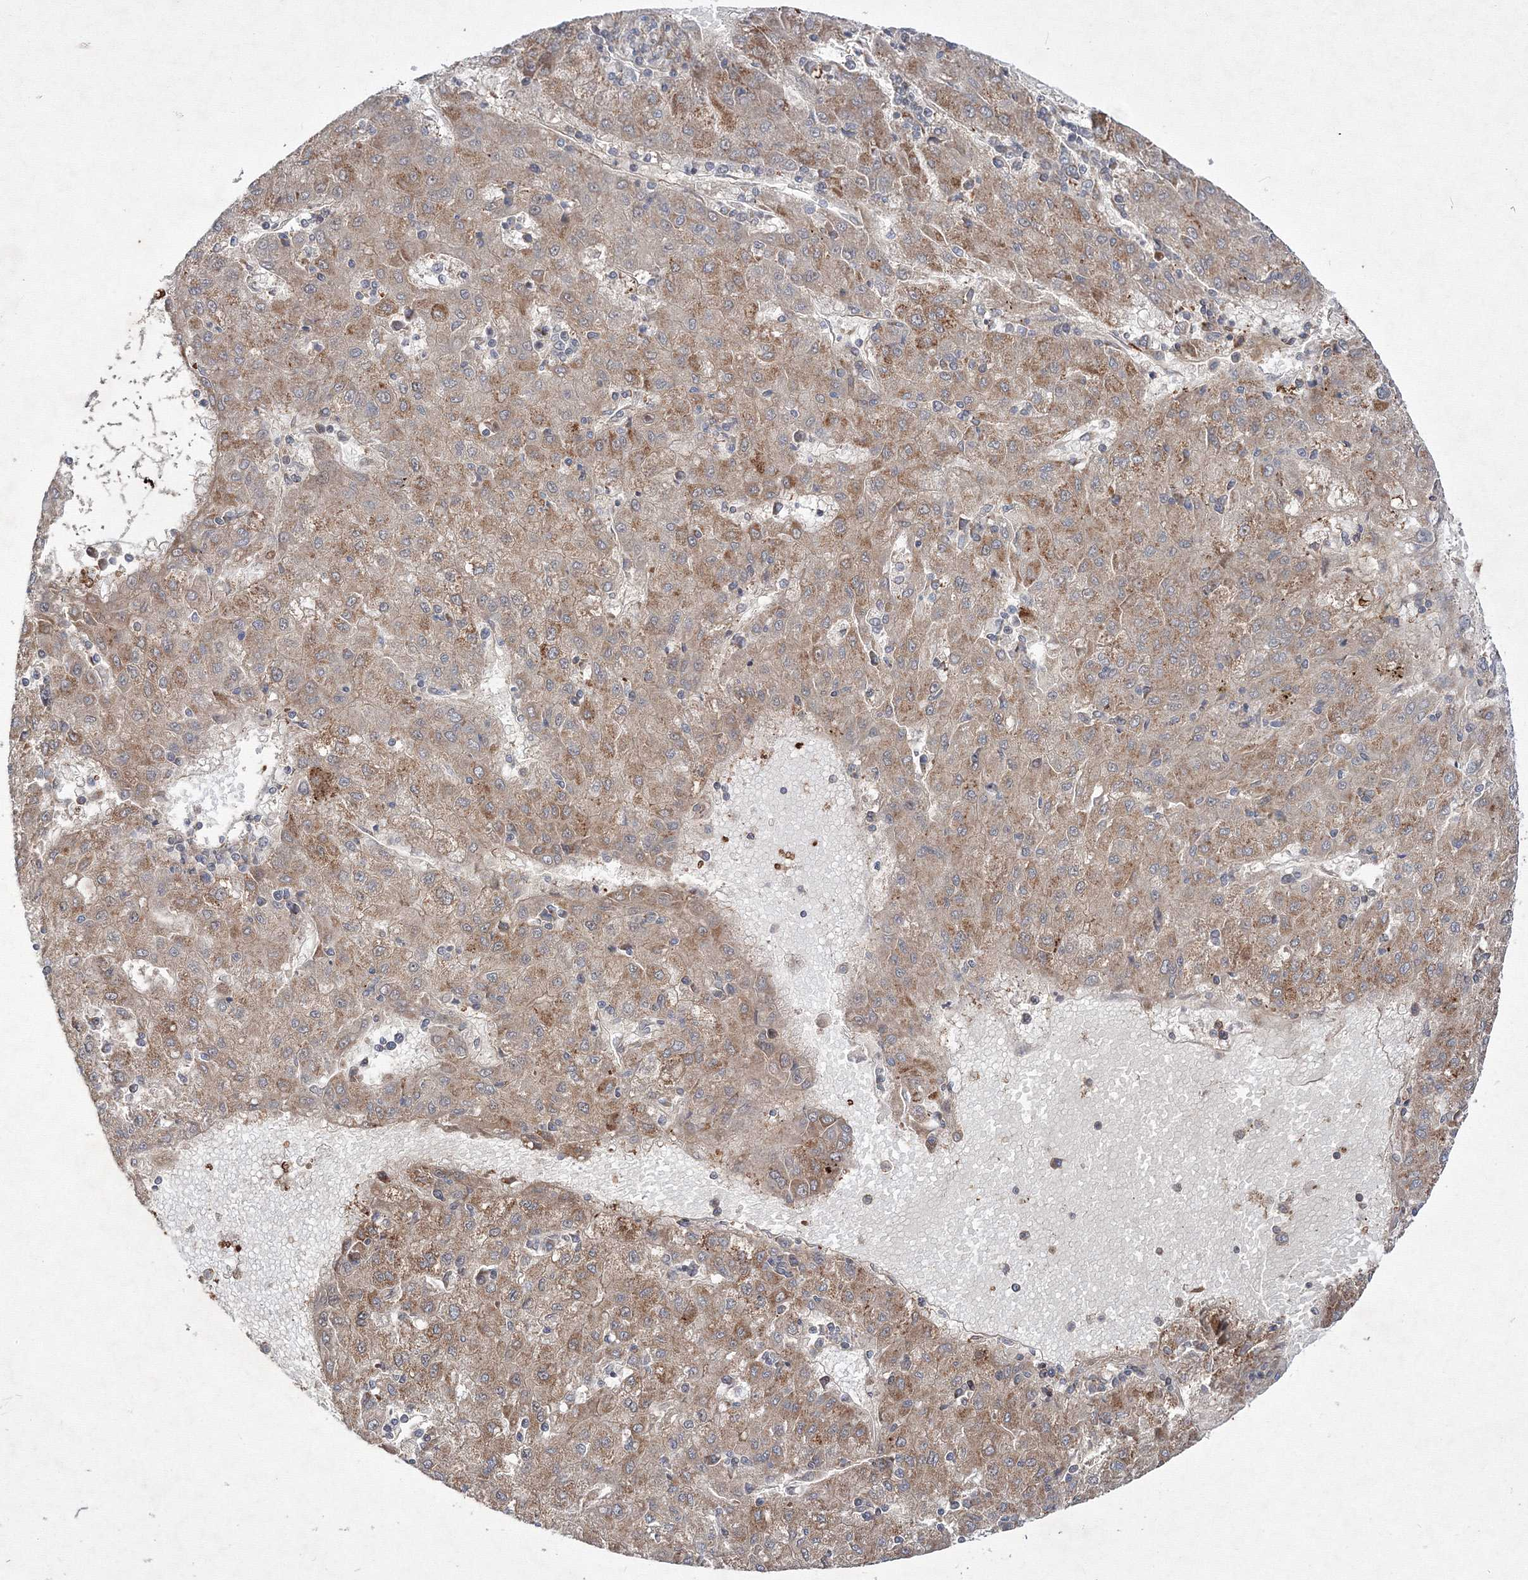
{"staining": {"intensity": "moderate", "quantity": ">75%", "location": "cytoplasmic/membranous"}, "tissue": "liver cancer", "cell_type": "Tumor cells", "image_type": "cancer", "snomed": [{"axis": "morphology", "description": "Carcinoma, Hepatocellular, NOS"}, {"axis": "topography", "description": "Liver"}], "caption": "The micrograph displays a brown stain indicating the presence of a protein in the cytoplasmic/membranous of tumor cells in liver hepatocellular carcinoma. (DAB IHC with brightfield microscopy, high magnification).", "gene": "RANBP3L", "patient": {"sex": "male", "age": 72}}